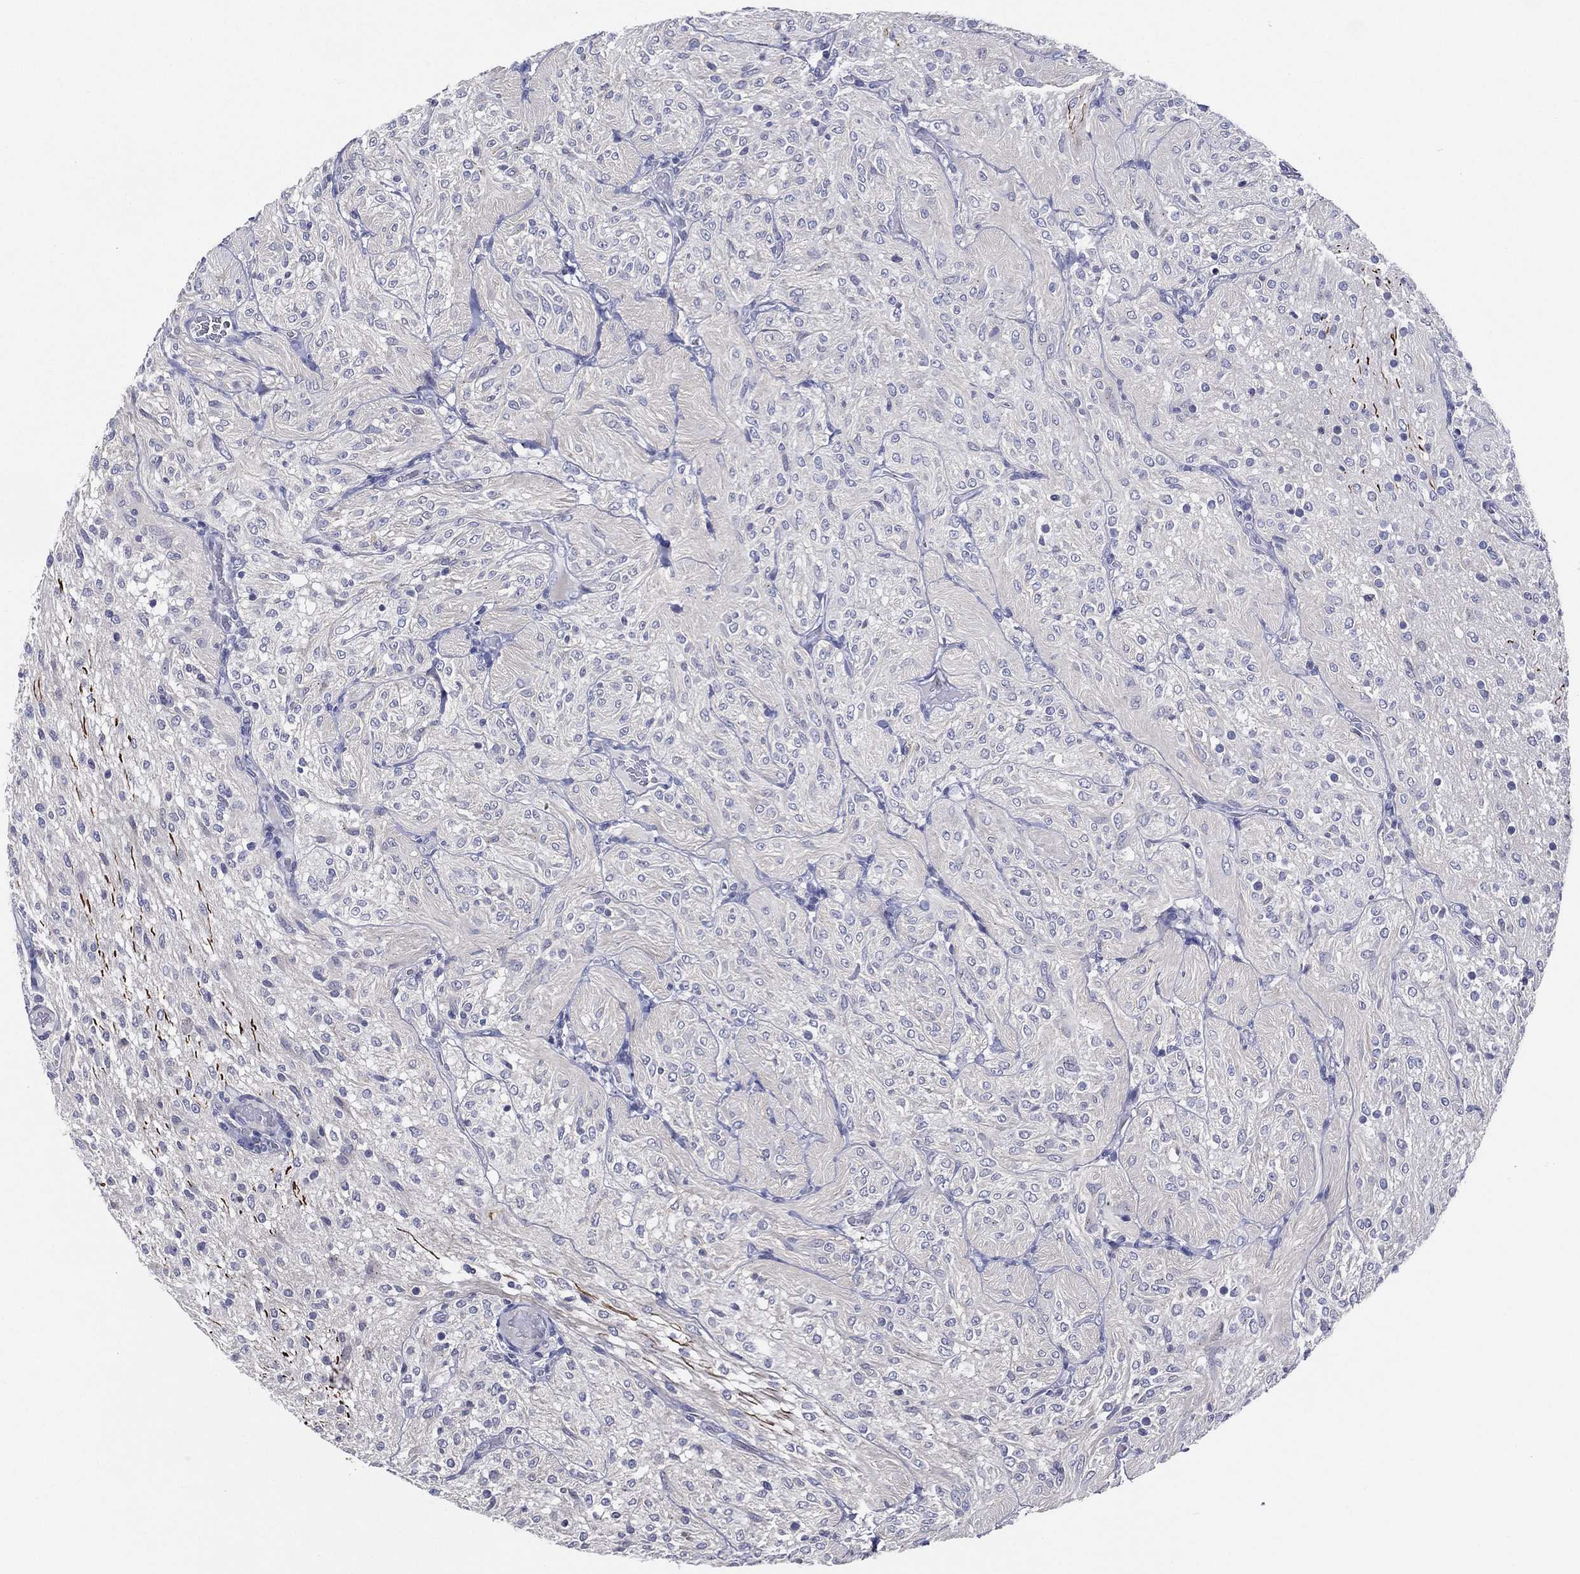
{"staining": {"intensity": "negative", "quantity": "none", "location": "none"}, "tissue": "glioma", "cell_type": "Tumor cells", "image_type": "cancer", "snomed": [{"axis": "morphology", "description": "Glioma, malignant, Low grade"}, {"axis": "topography", "description": "Brain"}], "caption": "Immunohistochemical staining of malignant glioma (low-grade) shows no significant expression in tumor cells.", "gene": "SLC13A4", "patient": {"sex": "male", "age": 3}}